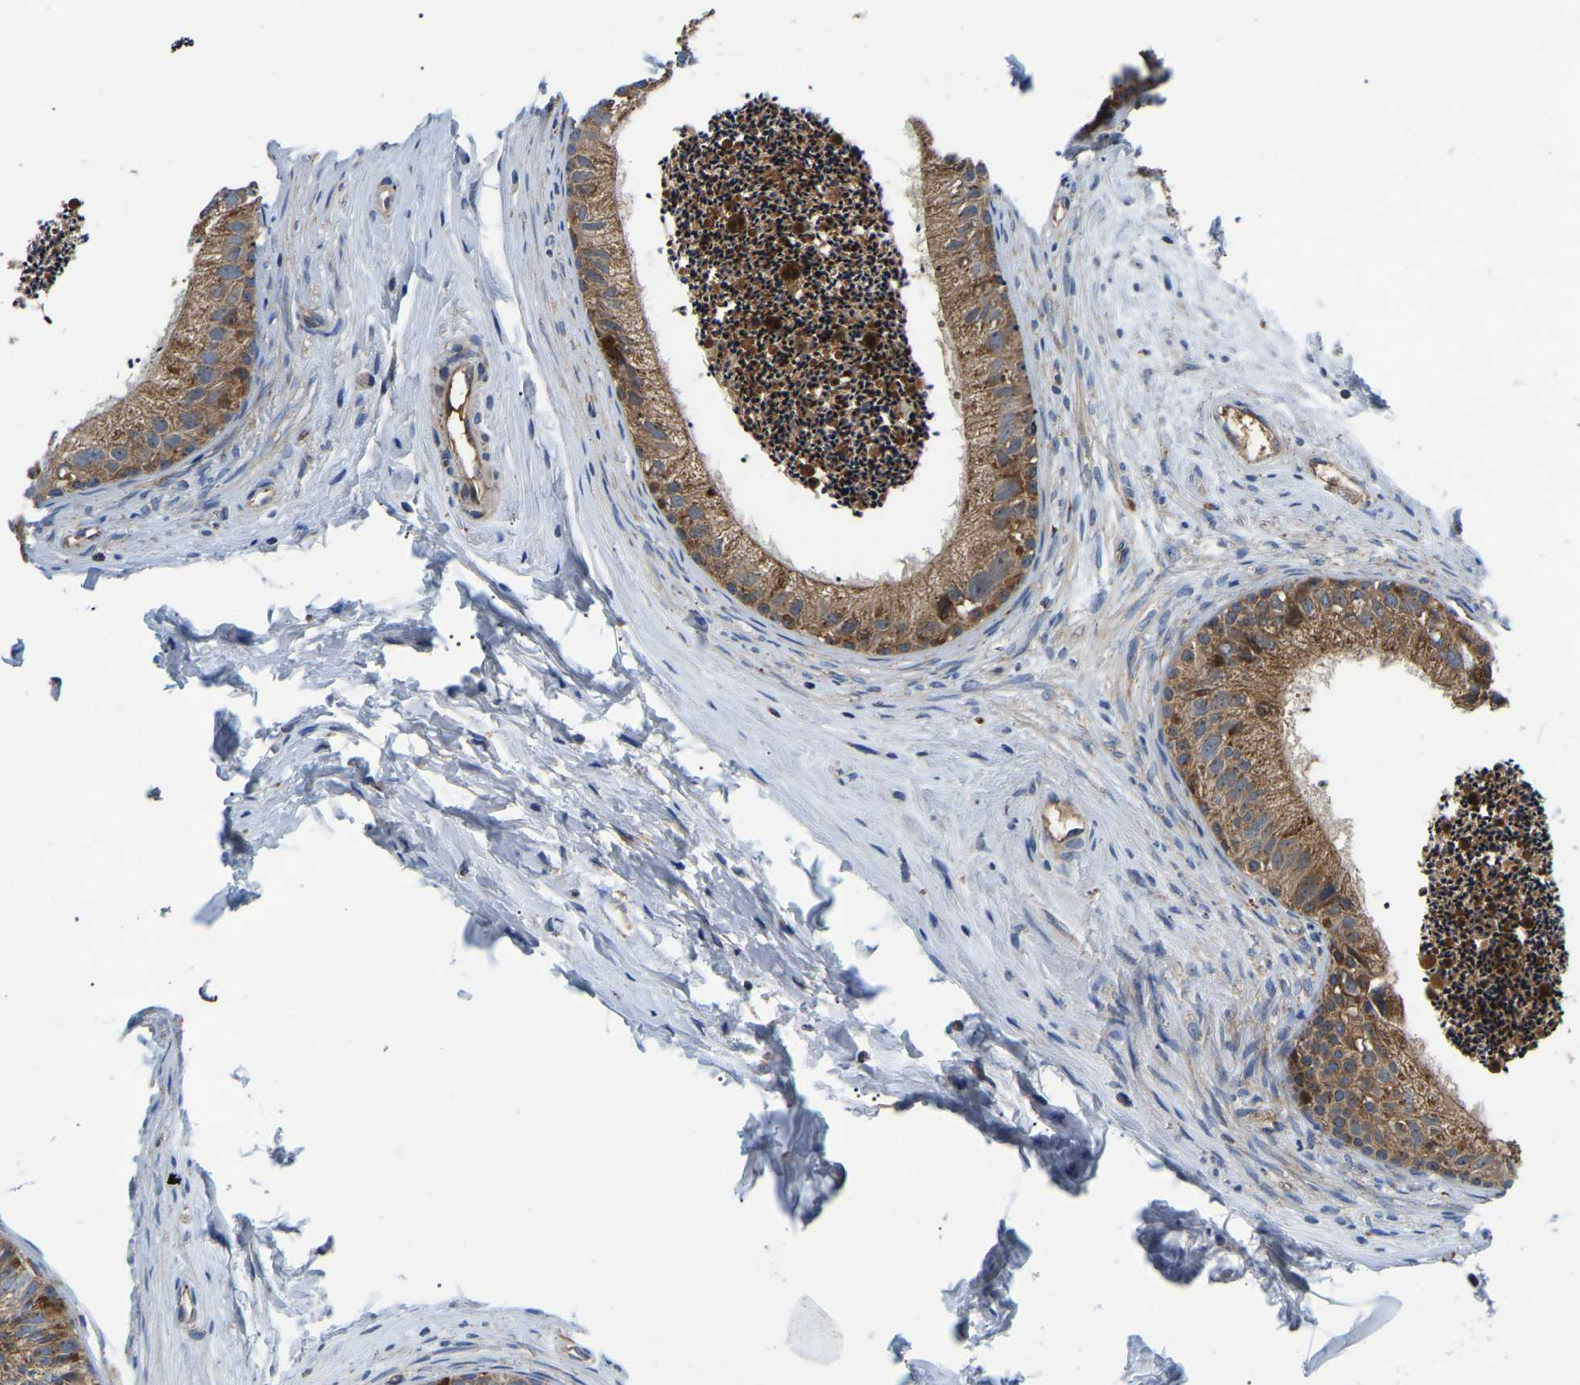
{"staining": {"intensity": "moderate", "quantity": ">75%", "location": "cytoplasmic/membranous"}, "tissue": "epididymis", "cell_type": "Glandular cells", "image_type": "normal", "snomed": [{"axis": "morphology", "description": "Normal tissue, NOS"}, {"axis": "topography", "description": "Epididymis"}], "caption": "Moderate cytoplasmic/membranous protein staining is identified in about >75% of glandular cells in epididymis.", "gene": "PPM1E", "patient": {"sex": "male", "age": 56}}